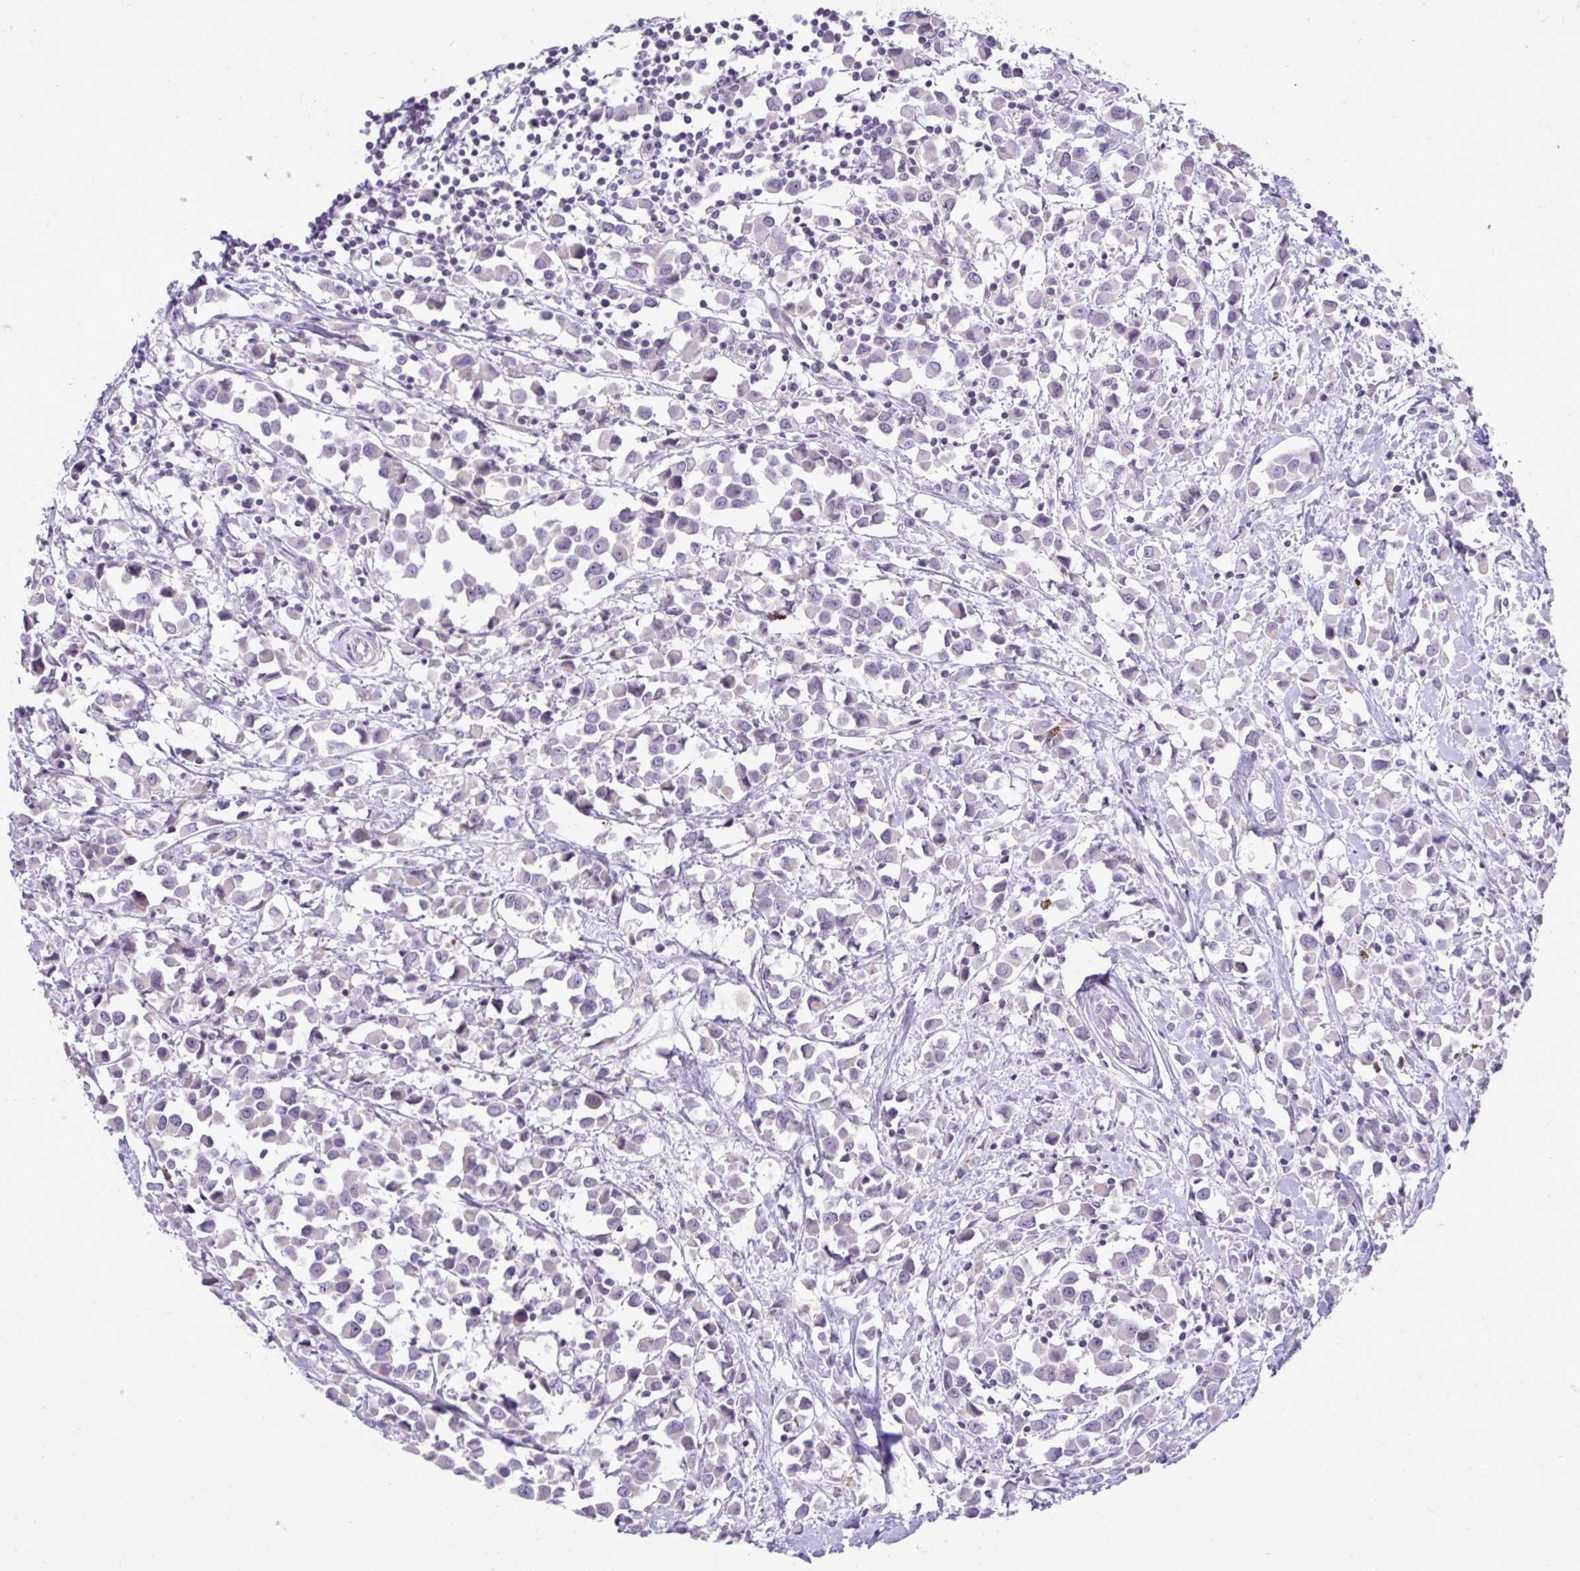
{"staining": {"intensity": "negative", "quantity": "none", "location": "none"}, "tissue": "breast cancer", "cell_type": "Tumor cells", "image_type": "cancer", "snomed": [{"axis": "morphology", "description": "Duct carcinoma"}, {"axis": "topography", "description": "Breast"}], "caption": "The image shows no significant staining in tumor cells of intraductal carcinoma (breast). The staining was performed using DAB to visualize the protein expression in brown, while the nuclei were stained in blue with hematoxylin (Magnification: 20x).", "gene": "SPAG1", "patient": {"sex": "female", "age": 61}}